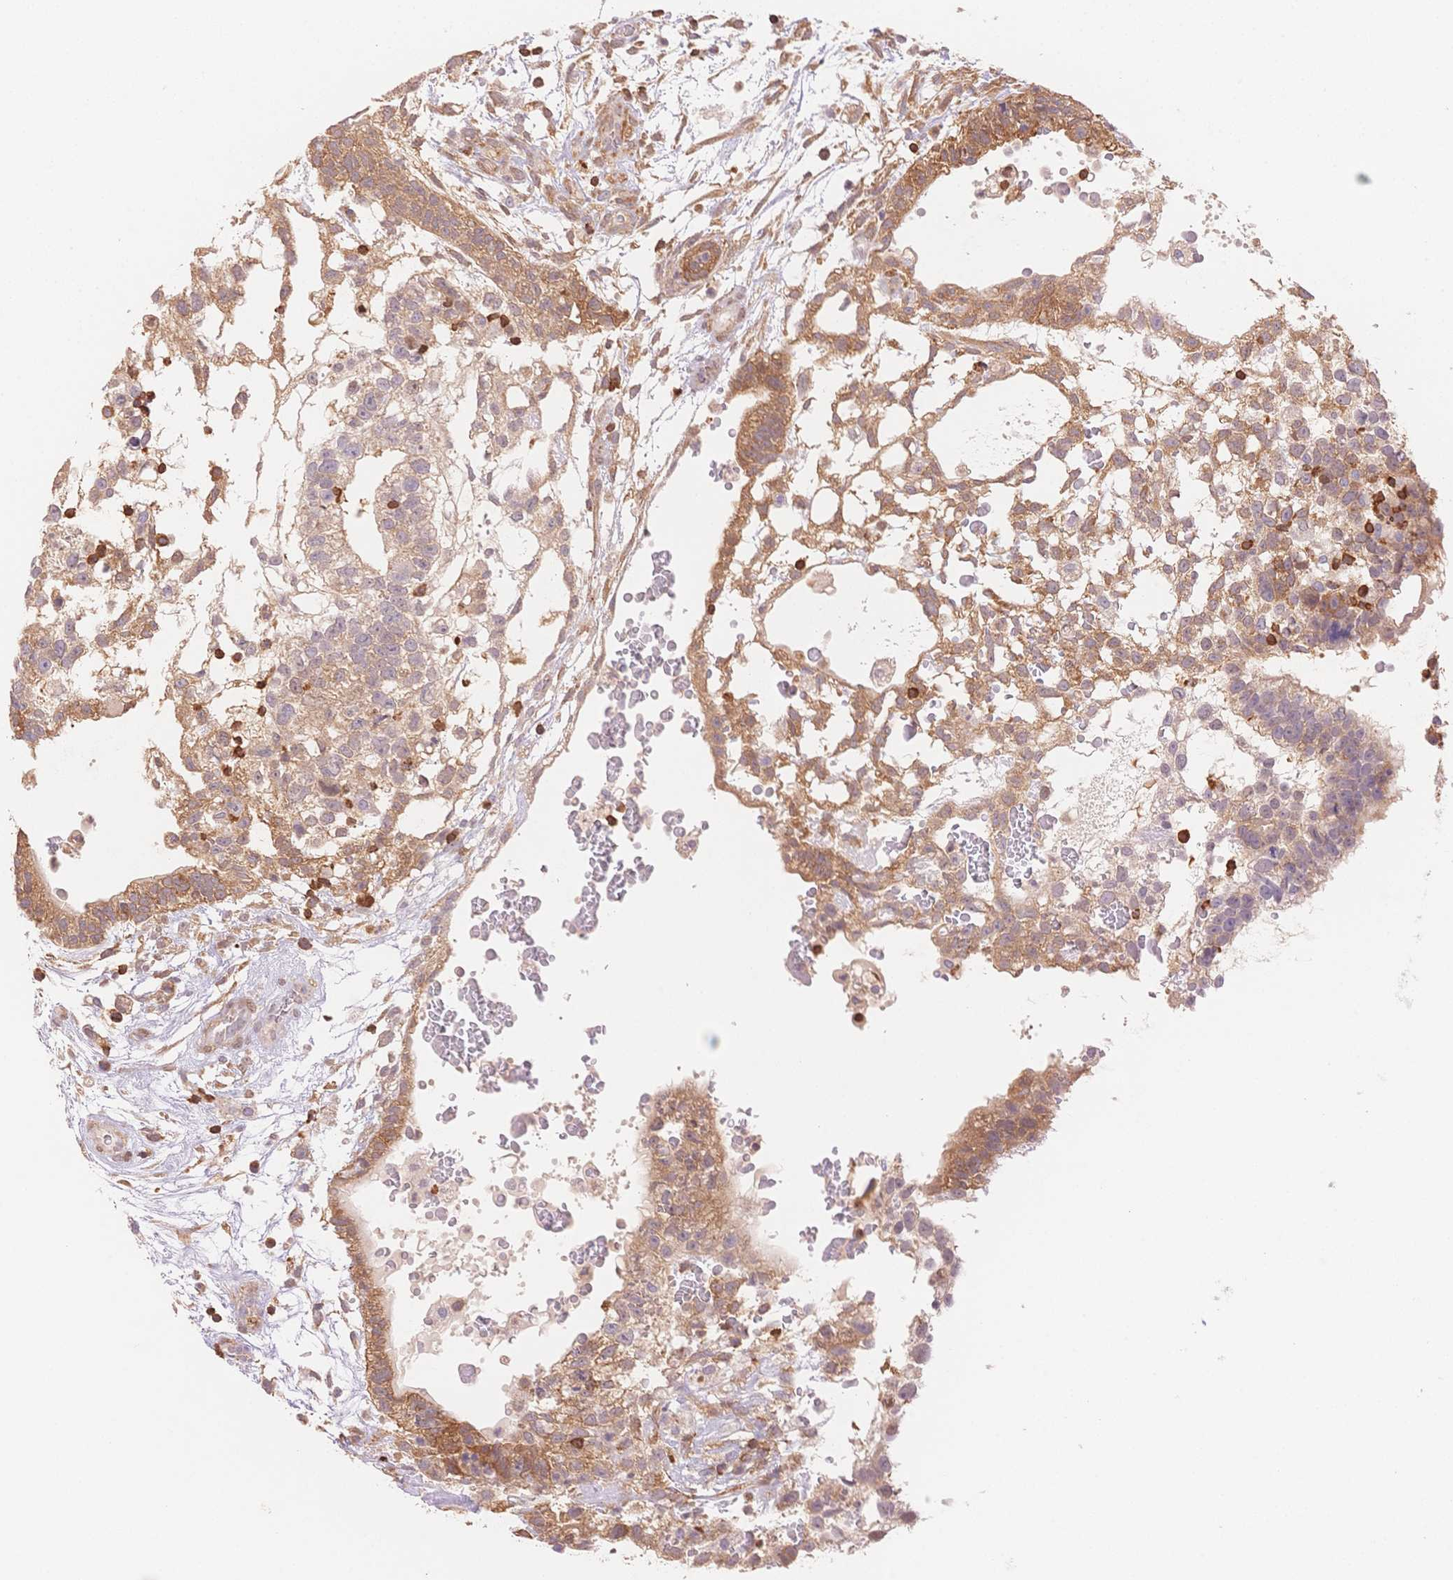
{"staining": {"intensity": "moderate", "quantity": ">75%", "location": "cytoplasmic/membranous"}, "tissue": "testis cancer", "cell_type": "Tumor cells", "image_type": "cancer", "snomed": [{"axis": "morphology", "description": "Normal tissue, NOS"}, {"axis": "morphology", "description": "Carcinoma, Embryonal, NOS"}, {"axis": "topography", "description": "Testis"}], "caption": "This photomicrograph reveals embryonal carcinoma (testis) stained with immunohistochemistry to label a protein in brown. The cytoplasmic/membranous of tumor cells show moderate positivity for the protein. Nuclei are counter-stained blue.", "gene": "STK39", "patient": {"sex": "male", "age": 32}}